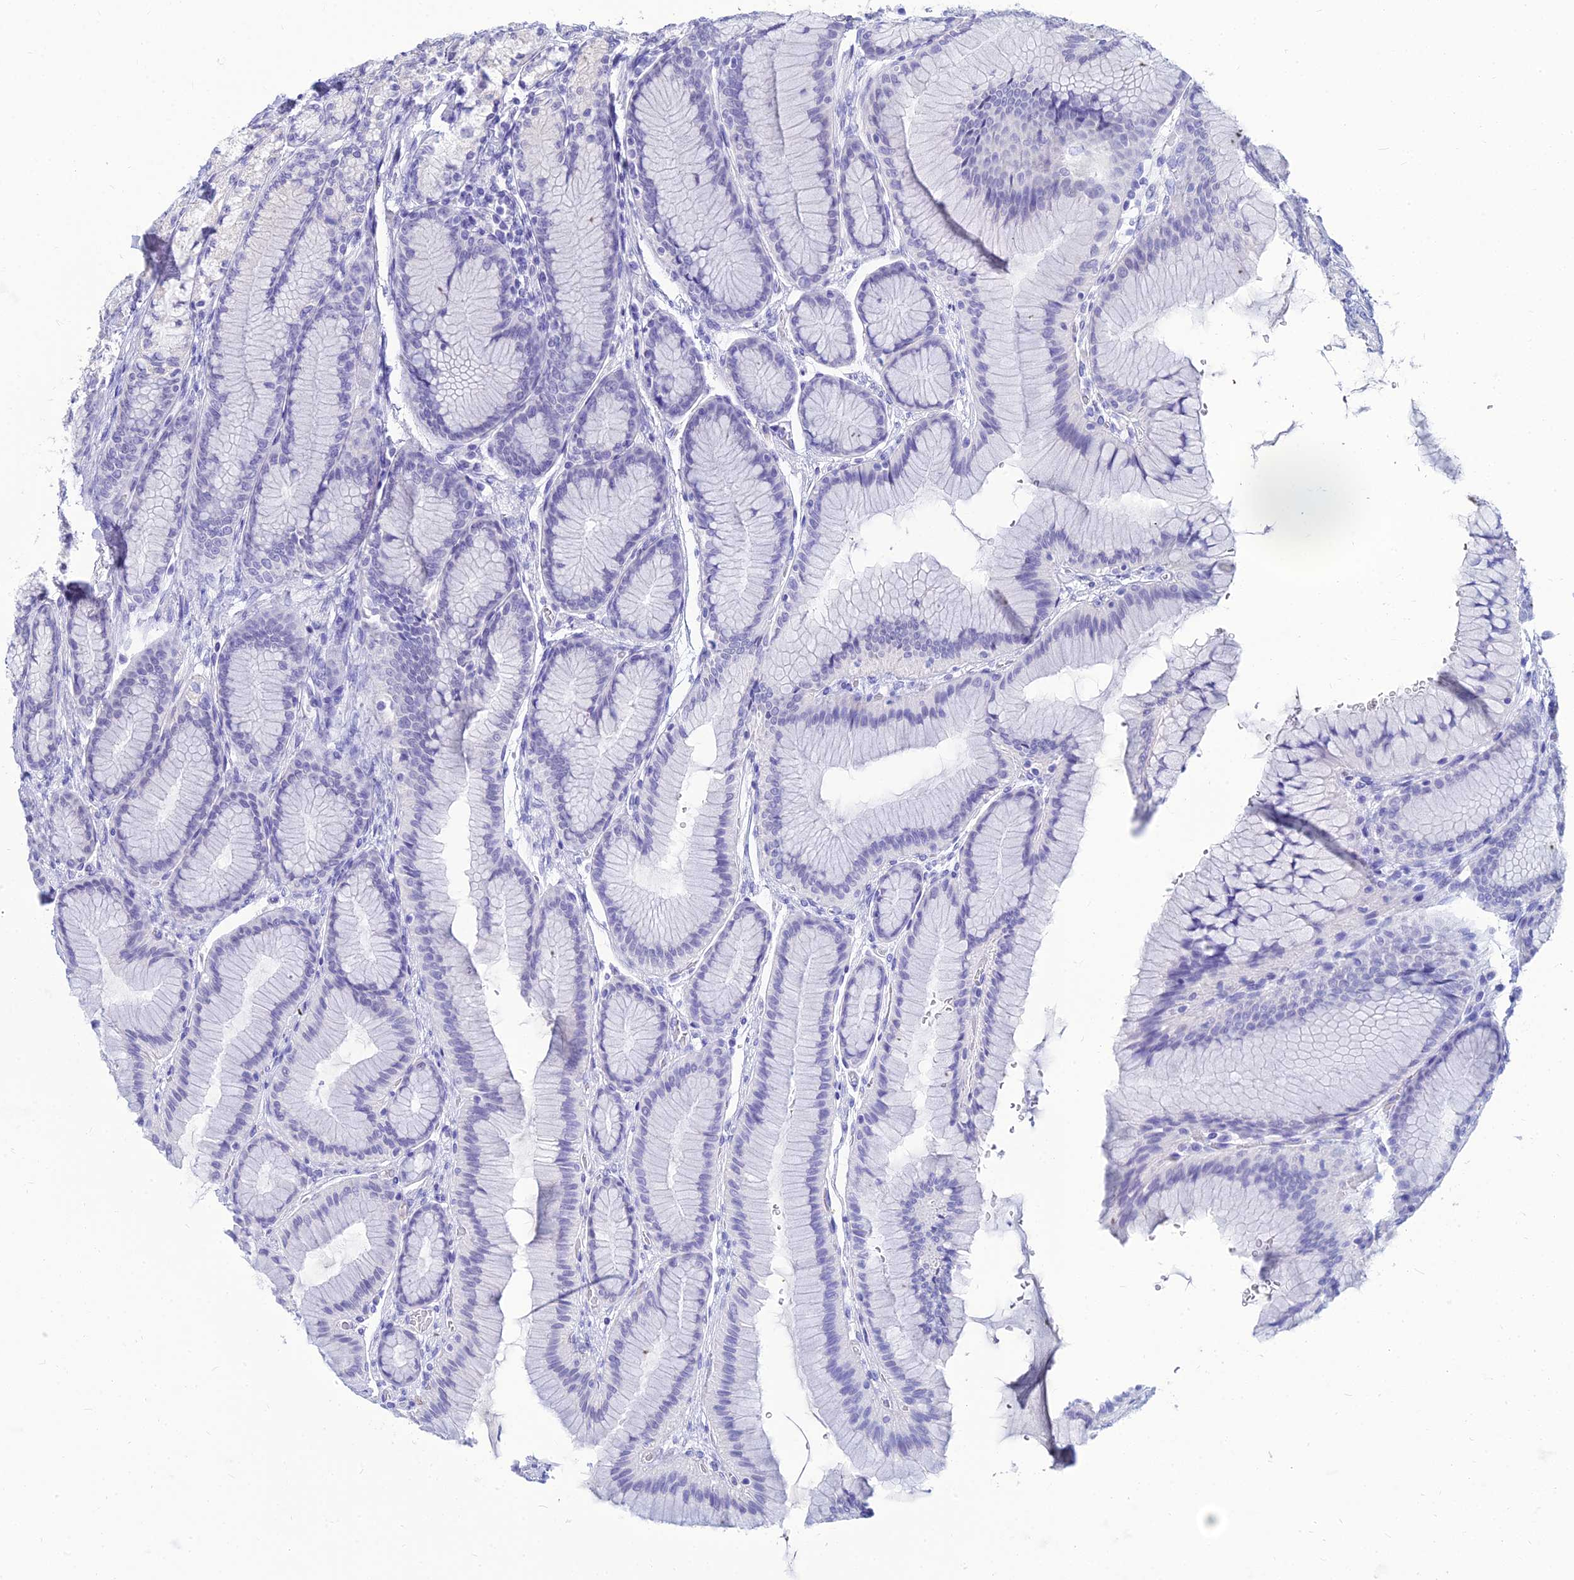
{"staining": {"intensity": "negative", "quantity": "none", "location": "none"}, "tissue": "stomach", "cell_type": "Glandular cells", "image_type": "normal", "snomed": [{"axis": "morphology", "description": "Normal tissue, NOS"}, {"axis": "morphology", "description": "Adenocarcinoma, NOS"}, {"axis": "morphology", "description": "Adenocarcinoma, High grade"}, {"axis": "topography", "description": "Stomach, upper"}, {"axis": "topography", "description": "Stomach"}], "caption": "Glandular cells are negative for protein expression in benign human stomach.", "gene": "GOLGA6A", "patient": {"sex": "female", "age": 65}}